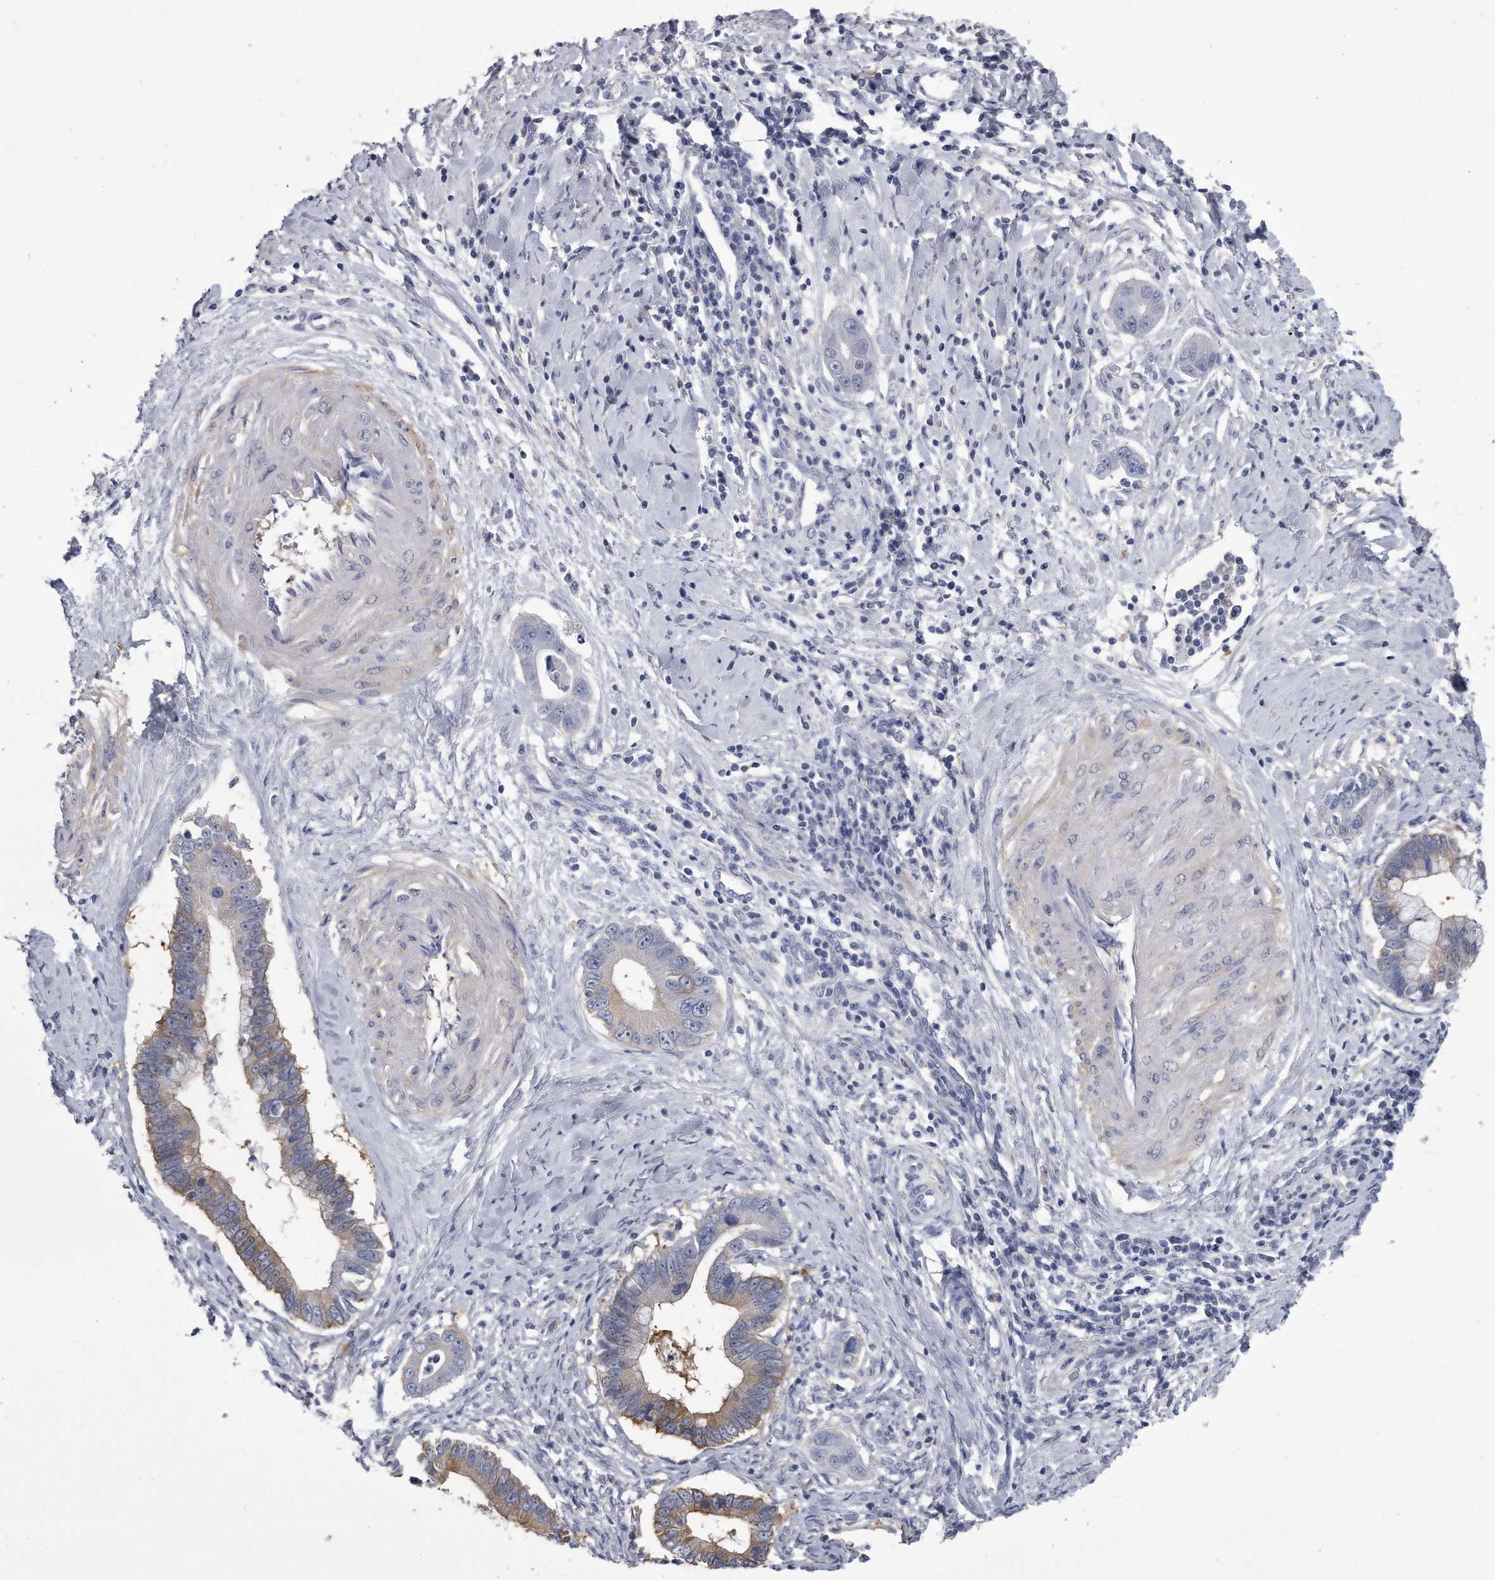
{"staining": {"intensity": "moderate", "quantity": "25%-75%", "location": "cytoplasmic/membranous"}, "tissue": "cervical cancer", "cell_type": "Tumor cells", "image_type": "cancer", "snomed": [{"axis": "morphology", "description": "Adenocarcinoma, NOS"}, {"axis": "topography", "description": "Cervix"}], "caption": "The micrograph displays immunohistochemical staining of cervical cancer (adenocarcinoma). There is moderate cytoplasmic/membranous staining is appreciated in about 25%-75% of tumor cells.", "gene": "PYGB", "patient": {"sex": "female", "age": 44}}